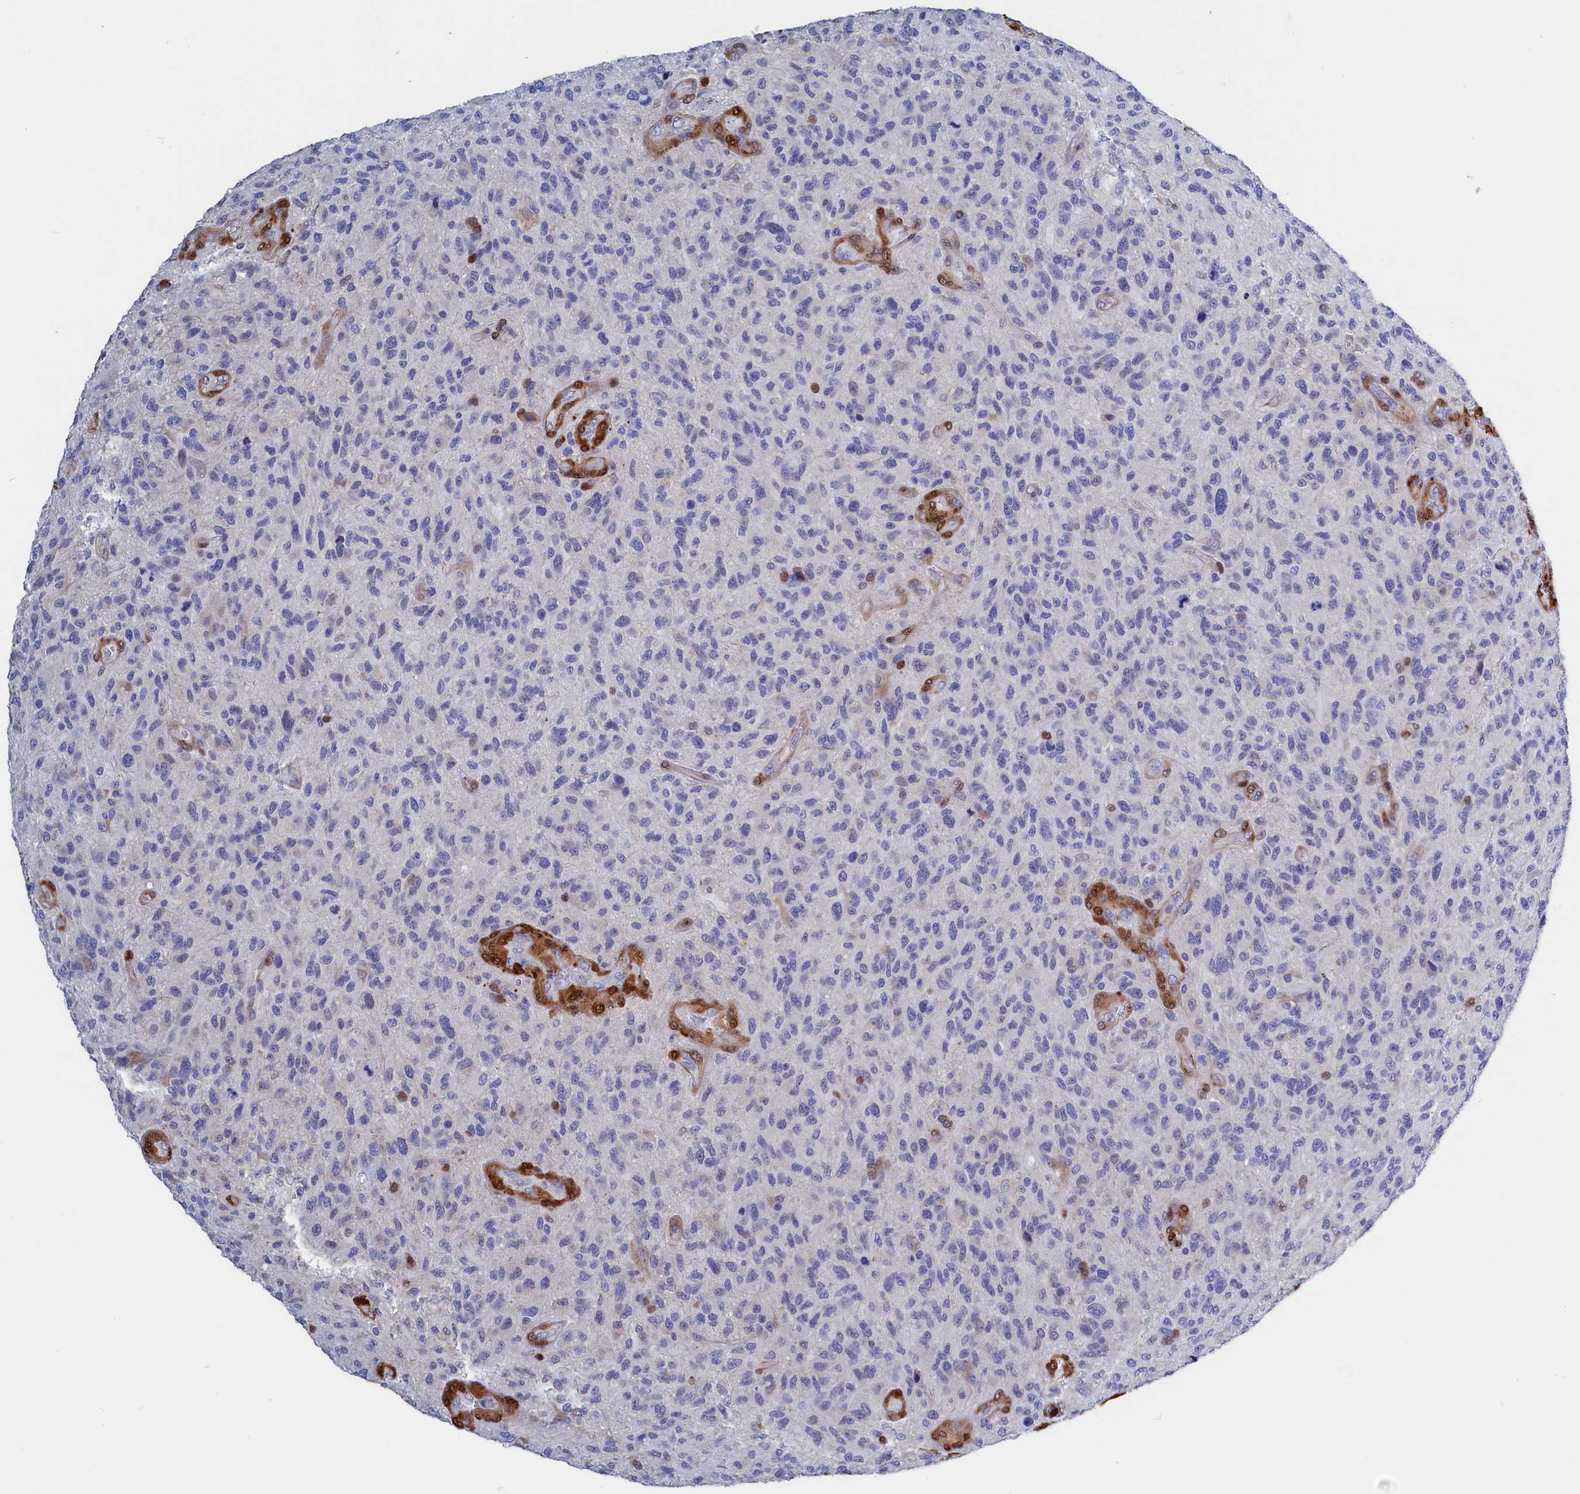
{"staining": {"intensity": "negative", "quantity": "none", "location": "none"}, "tissue": "glioma", "cell_type": "Tumor cells", "image_type": "cancer", "snomed": [{"axis": "morphology", "description": "Glioma, malignant, High grade"}, {"axis": "topography", "description": "Brain"}], "caption": "Histopathology image shows no significant protein positivity in tumor cells of glioma.", "gene": "CRIP1", "patient": {"sex": "male", "age": 47}}